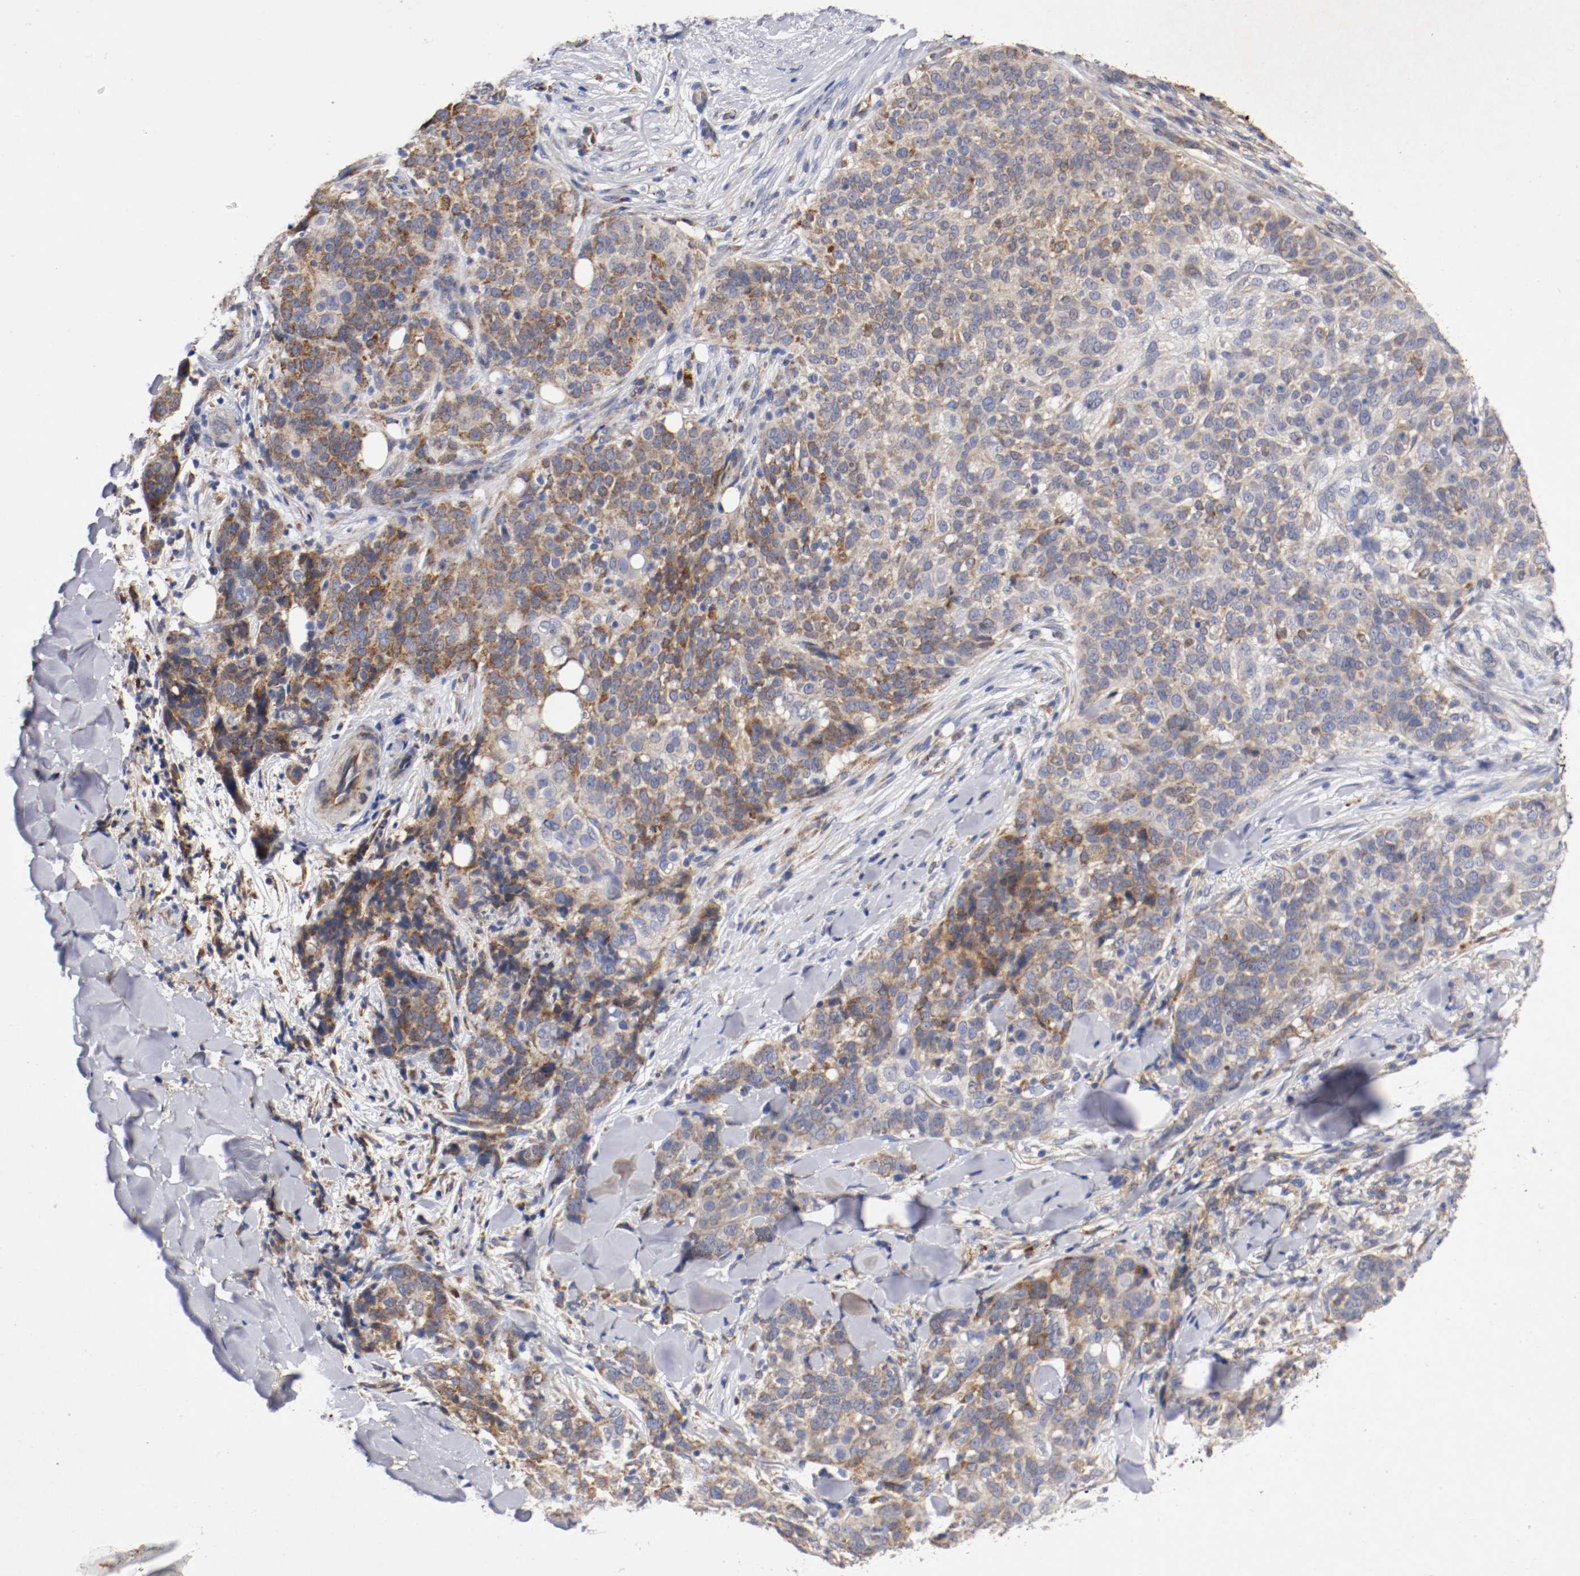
{"staining": {"intensity": "strong", "quantity": "25%-75%", "location": "cytoplasmic/membranous"}, "tissue": "skin cancer", "cell_type": "Tumor cells", "image_type": "cancer", "snomed": [{"axis": "morphology", "description": "Normal tissue, NOS"}, {"axis": "morphology", "description": "Squamous cell carcinoma, NOS"}, {"axis": "topography", "description": "Skin"}], "caption": "Protein expression analysis of human skin cancer (squamous cell carcinoma) reveals strong cytoplasmic/membranous expression in approximately 25%-75% of tumor cells. (DAB (3,3'-diaminobenzidine) = brown stain, brightfield microscopy at high magnification).", "gene": "TRAF2", "patient": {"sex": "female", "age": 83}}